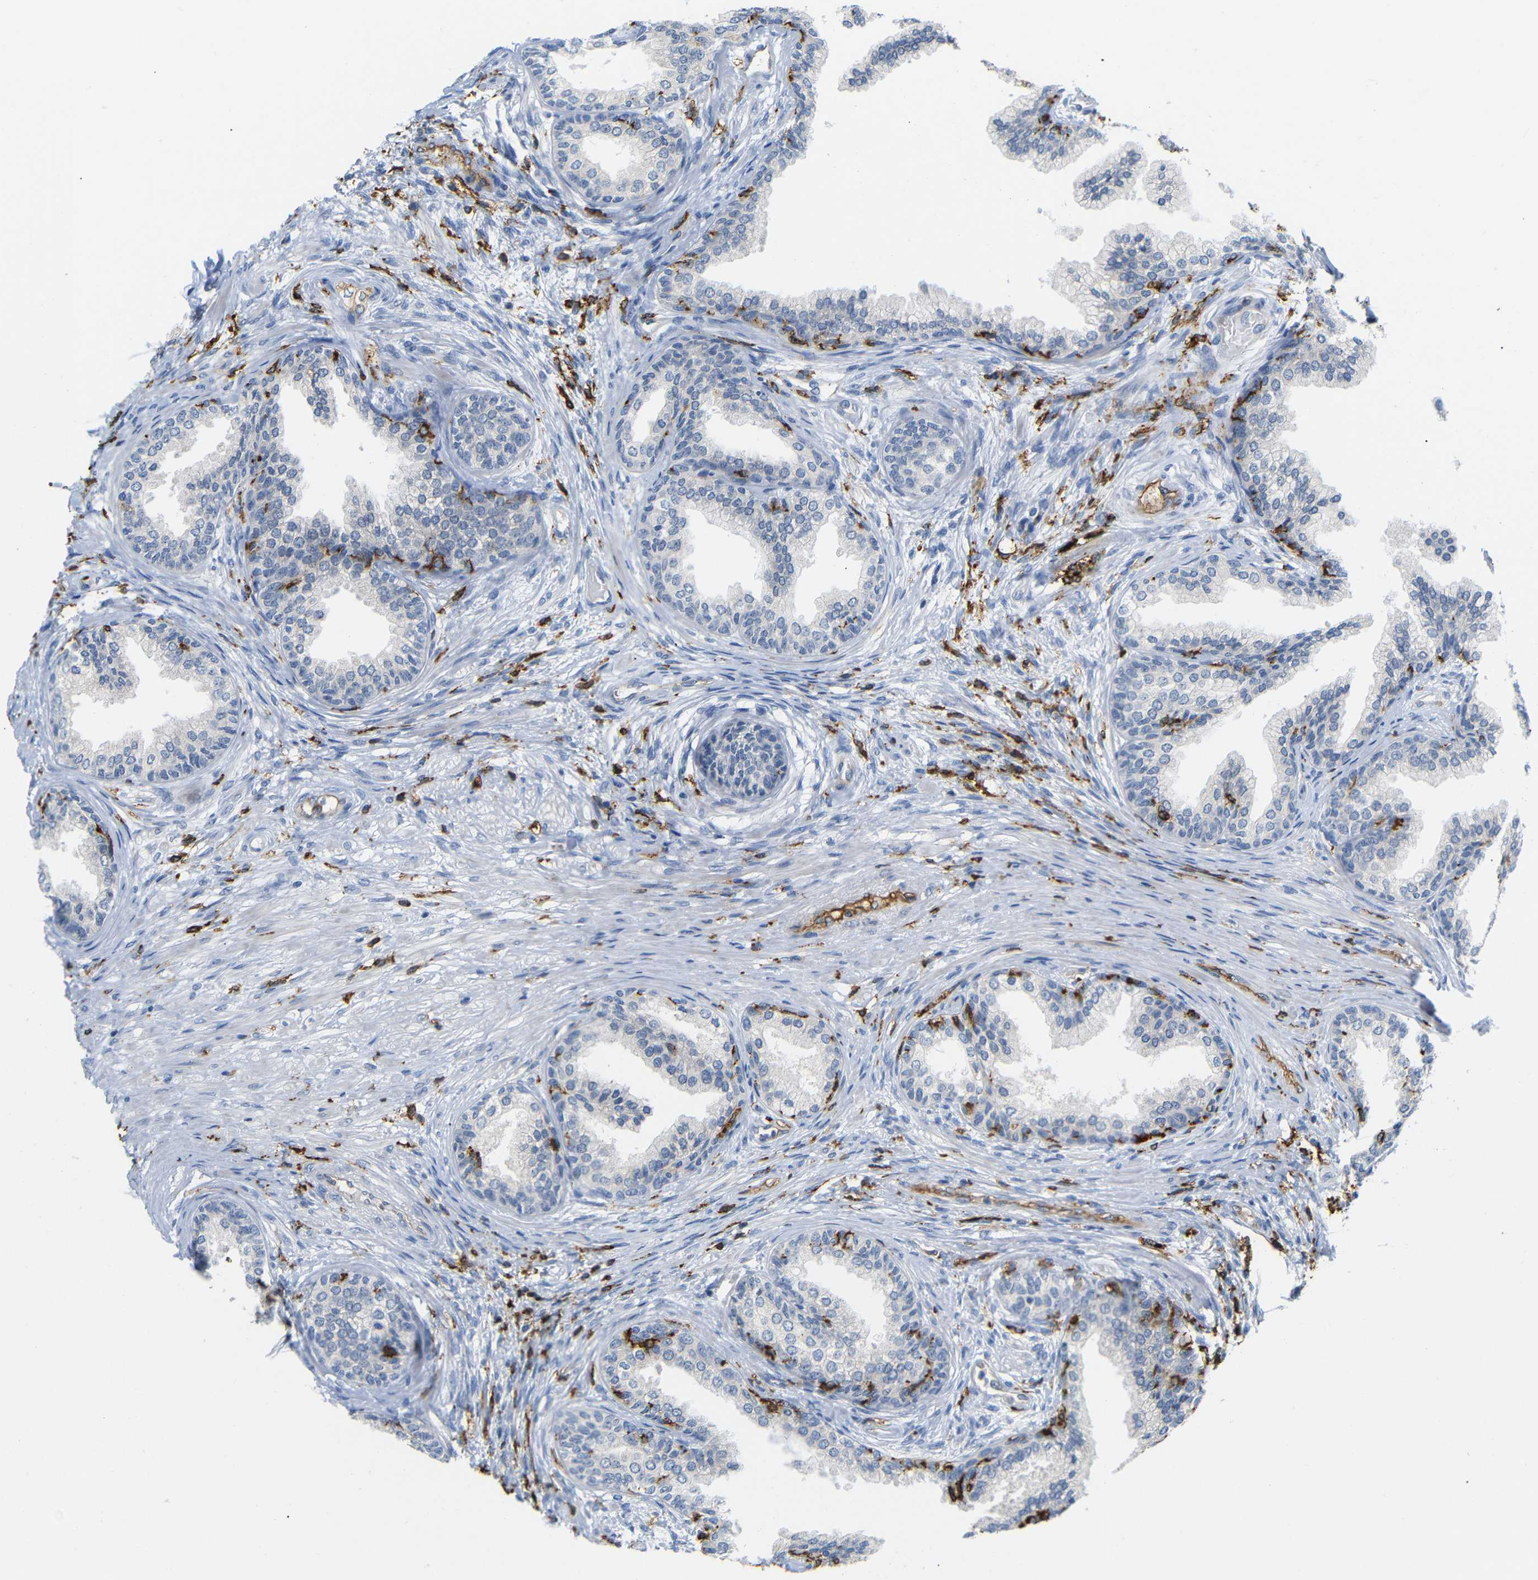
{"staining": {"intensity": "moderate", "quantity": "<25%", "location": "cytoplasmic/membranous"}, "tissue": "prostate", "cell_type": "Glandular cells", "image_type": "normal", "snomed": [{"axis": "morphology", "description": "Normal tissue, NOS"}, {"axis": "topography", "description": "Prostate"}], "caption": "This histopathology image displays immunohistochemistry (IHC) staining of benign prostate, with low moderate cytoplasmic/membranous expression in about <25% of glandular cells.", "gene": "HLA", "patient": {"sex": "male", "age": 76}}